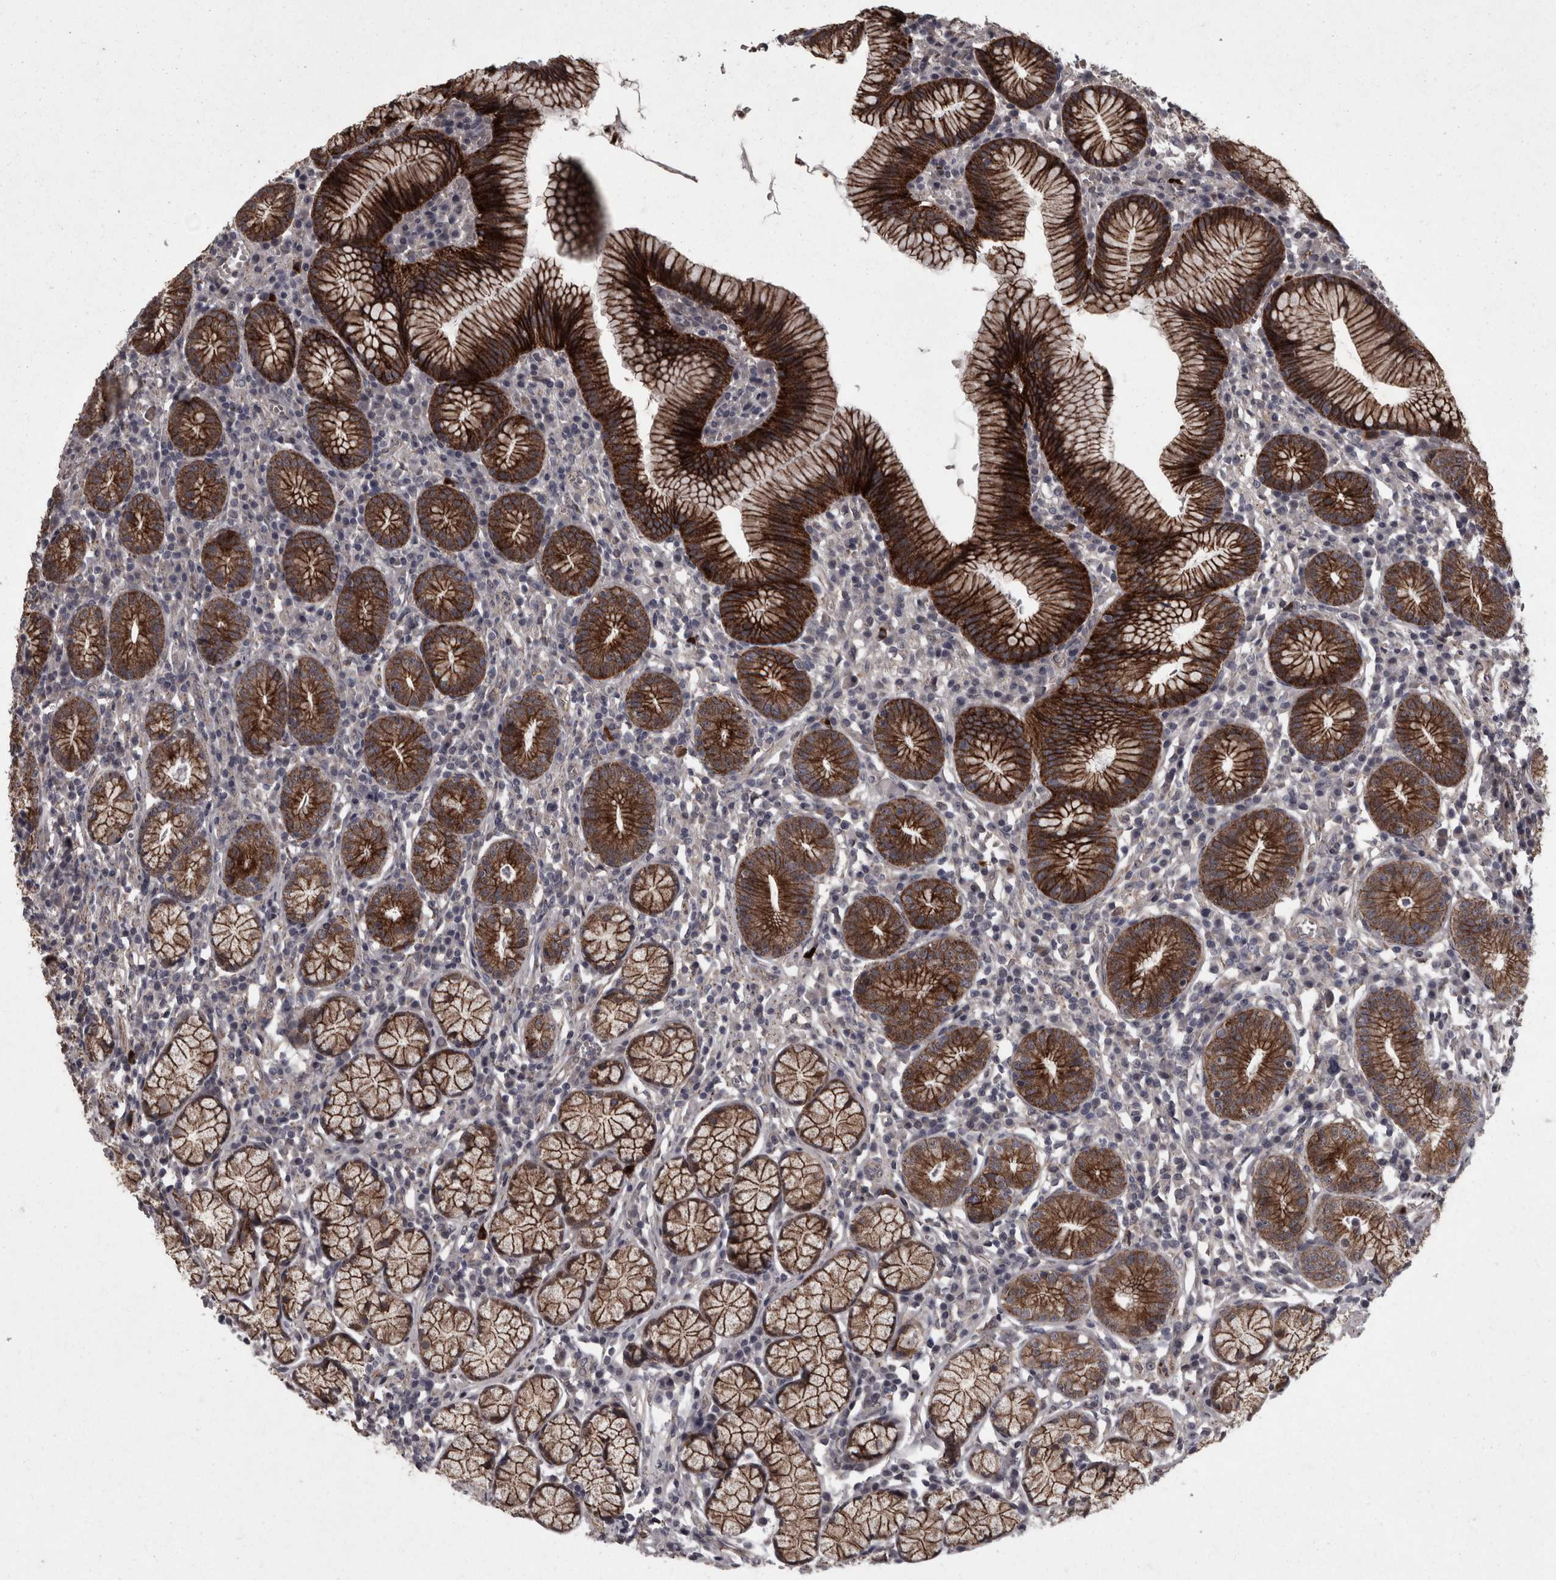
{"staining": {"intensity": "strong", "quantity": ">75%", "location": "cytoplasmic/membranous"}, "tissue": "stomach", "cell_type": "Glandular cells", "image_type": "normal", "snomed": [{"axis": "morphology", "description": "Normal tissue, NOS"}, {"axis": "topography", "description": "Stomach"}], "caption": "Immunohistochemistry (IHC) histopathology image of unremarkable stomach: human stomach stained using immunohistochemistry exhibits high levels of strong protein expression localized specifically in the cytoplasmic/membranous of glandular cells, appearing as a cytoplasmic/membranous brown color.", "gene": "PCDH17", "patient": {"sex": "male", "age": 55}}